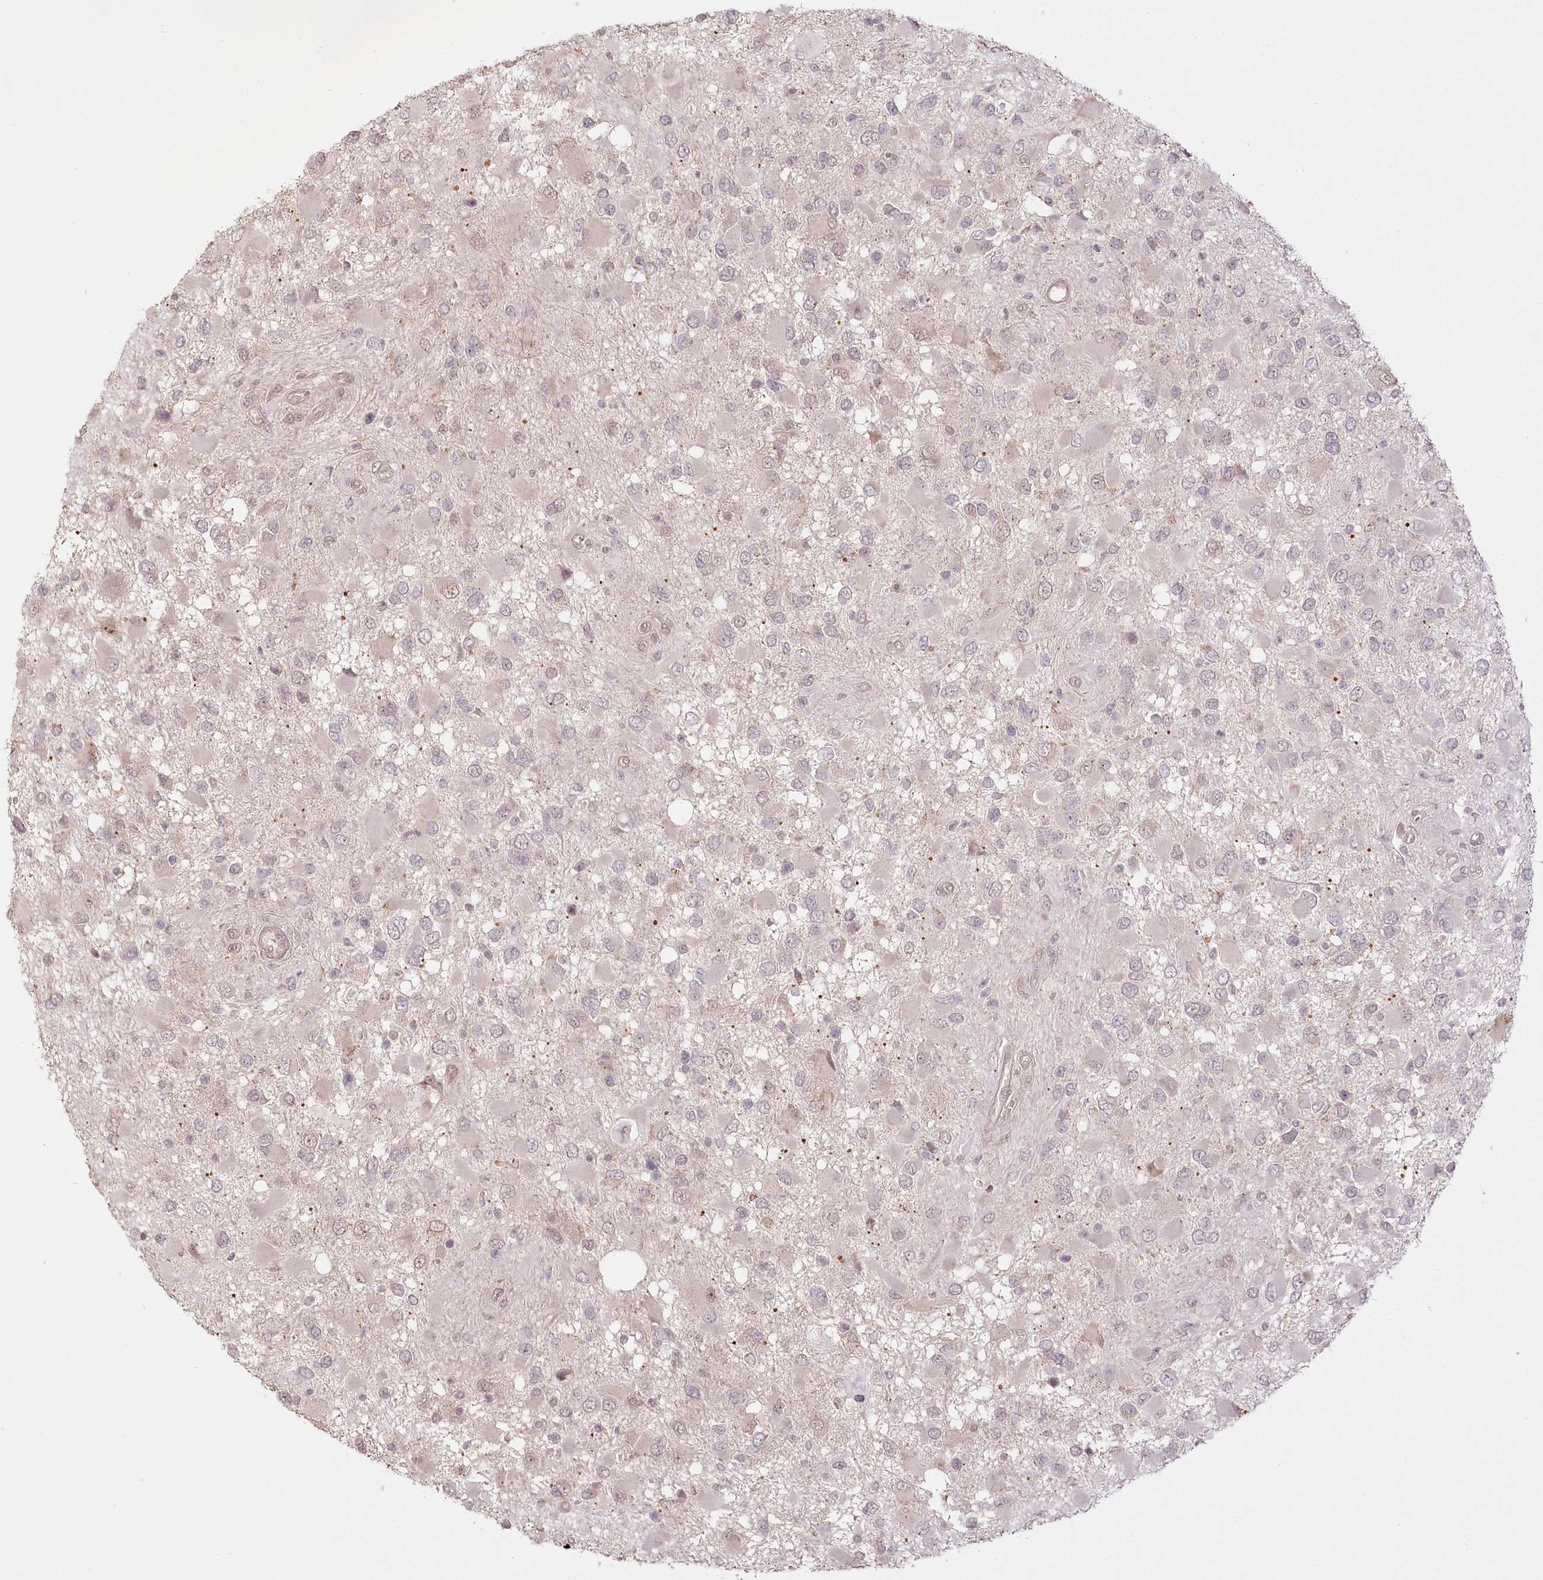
{"staining": {"intensity": "weak", "quantity": "25%-75%", "location": "cytoplasmic/membranous,nuclear"}, "tissue": "glioma", "cell_type": "Tumor cells", "image_type": "cancer", "snomed": [{"axis": "morphology", "description": "Glioma, malignant, High grade"}, {"axis": "topography", "description": "Brain"}], "caption": "Brown immunohistochemical staining in glioma demonstrates weak cytoplasmic/membranous and nuclear positivity in approximately 25%-75% of tumor cells.", "gene": "R3HDM2", "patient": {"sex": "male", "age": 53}}